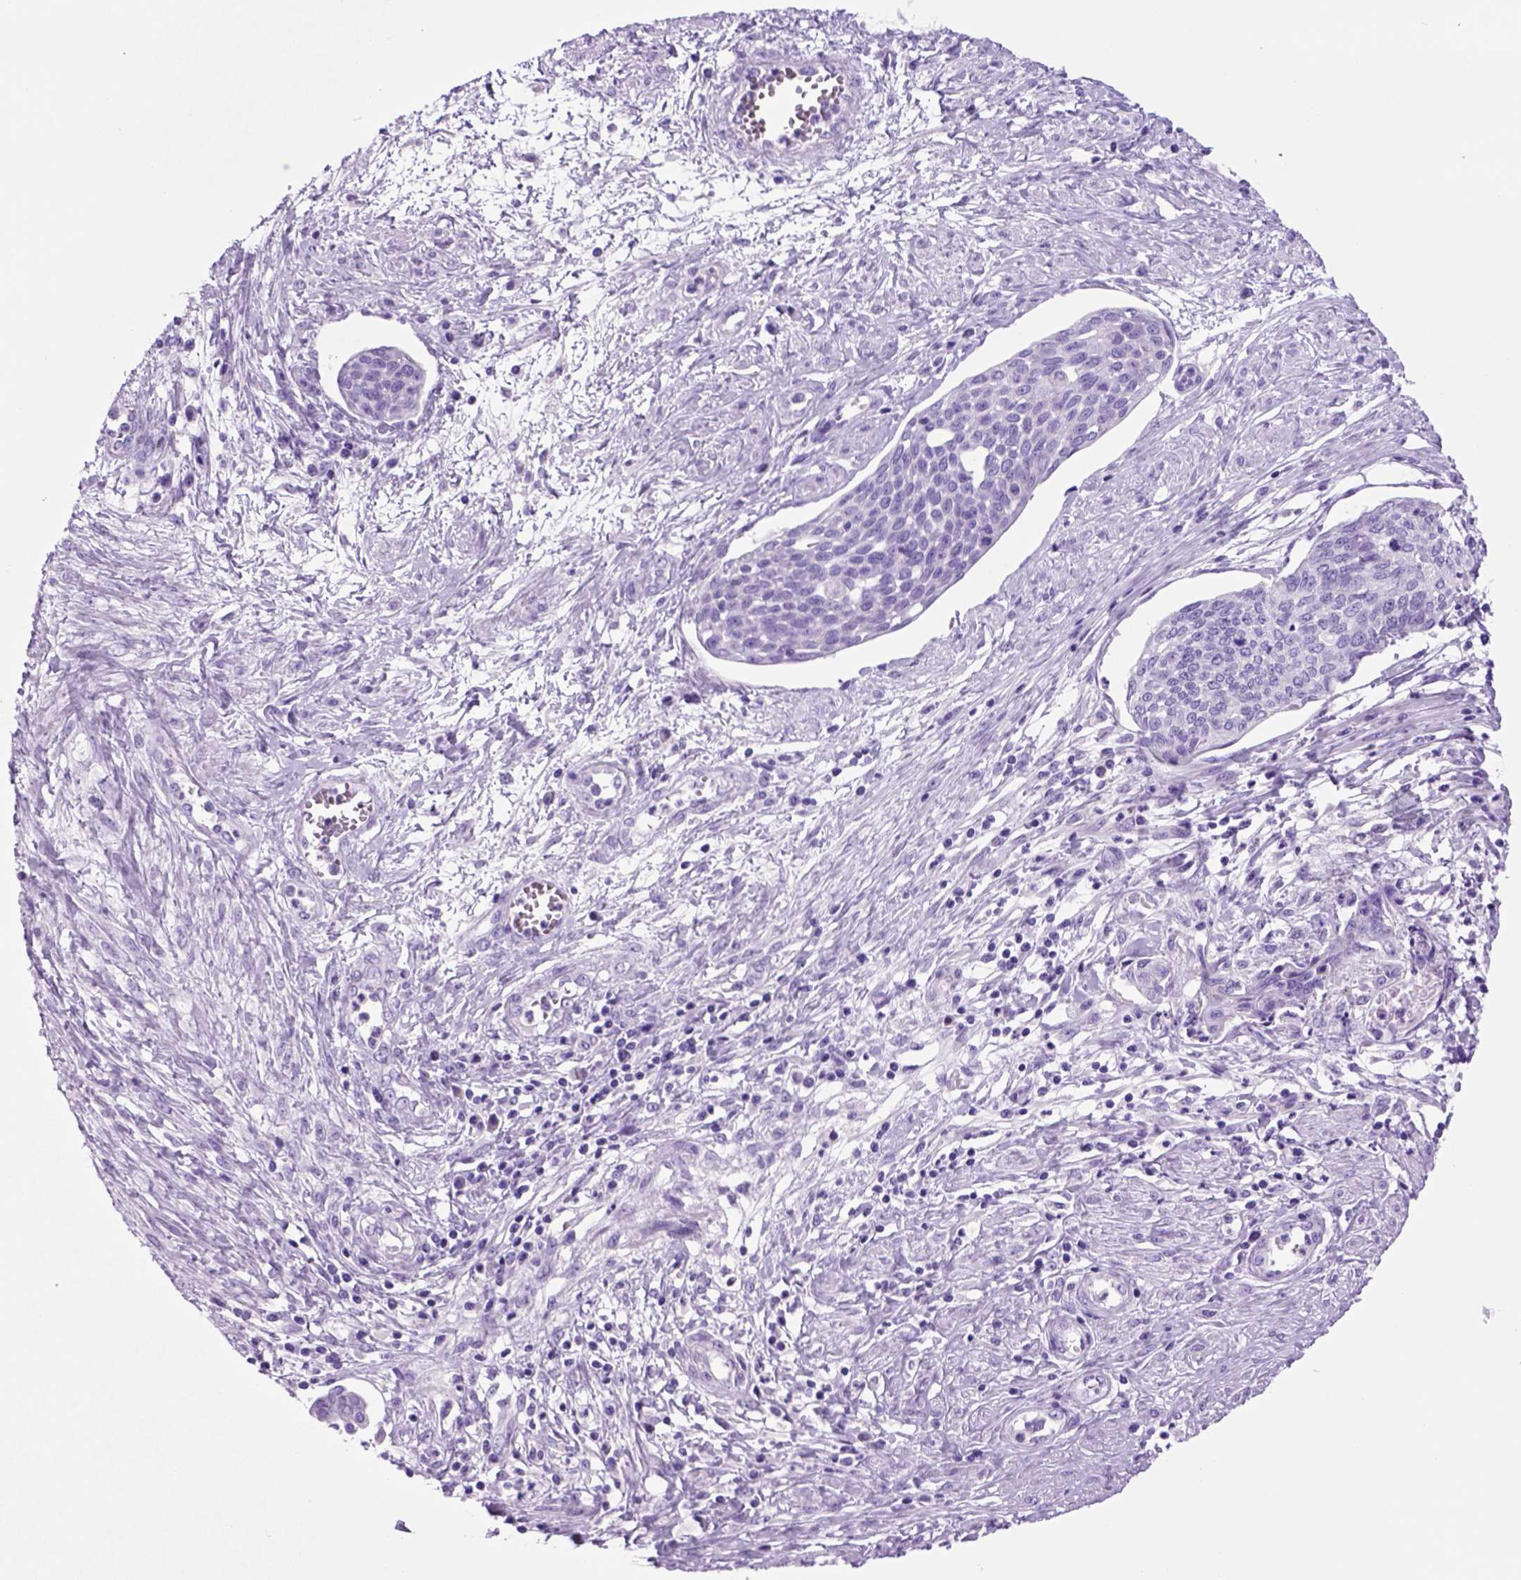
{"staining": {"intensity": "negative", "quantity": "none", "location": "none"}, "tissue": "cervical cancer", "cell_type": "Tumor cells", "image_type": "cancer", "snomed": [{"axis": "morphology", "description": "Squamous cell carcinoma, NOS"}, {"axis": "topography", "description": "Cervix"}], "caption": "Cervical cancer stained for a protein using IHC shows no positivity tumor cells.", "gene": "HHIPL2", "patient": {"sex": "female", "age": 34}}